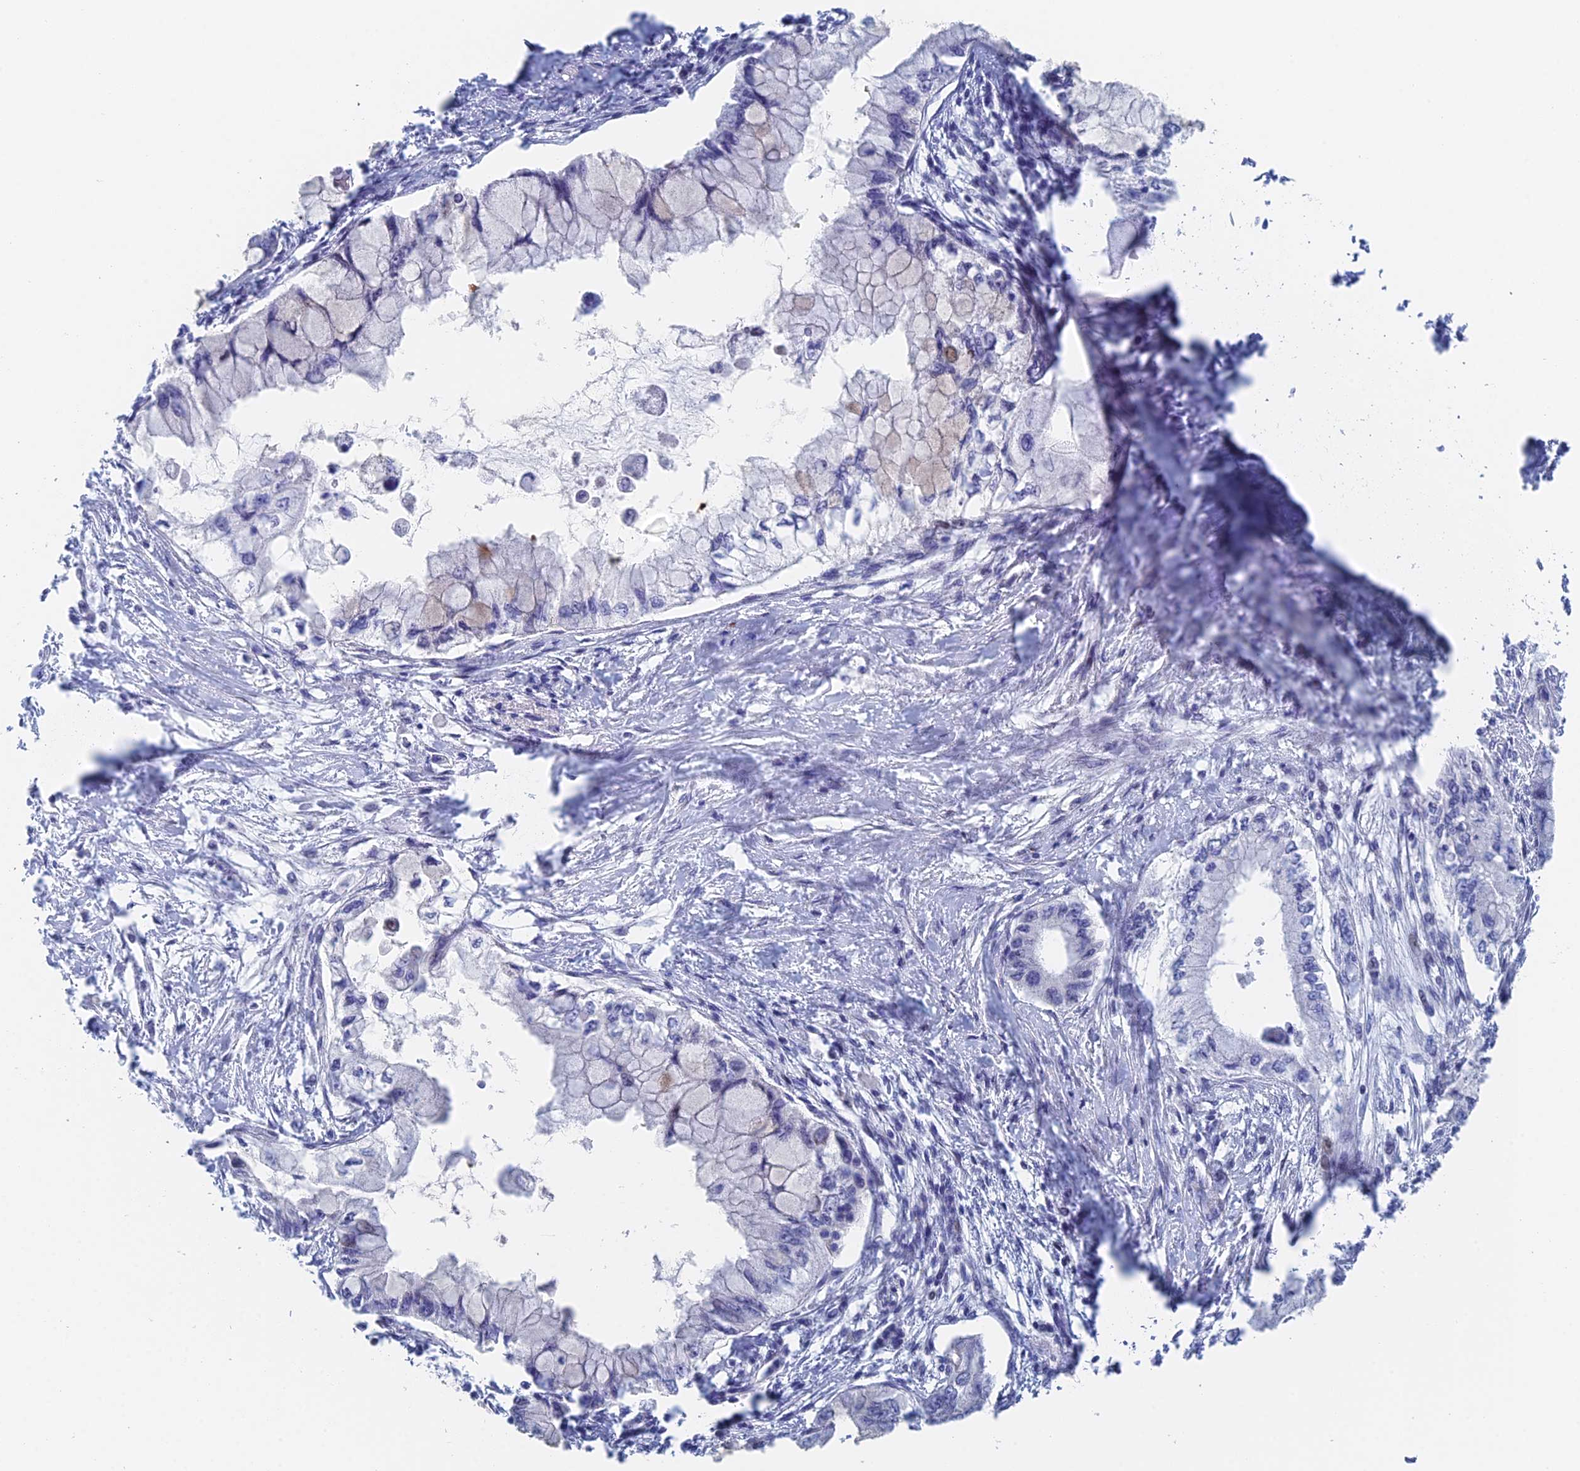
{"staining": {"intensity": "negative", "quantity": "none", "location": "none"}, "tissue": "pancreatic cancer", "cell_type": "Tumor cells", "image_type": "cancer", "snomed": [{"axis": "morphology", "description": "Adenocarcinoma, NOS"}, {"axis": "topography", "description": "Pancreas"}], "caption": "Immunohistochemistry (IHC) of human pancreatic adenocarcinoma demonstrates no positivity in tumor cells.", "gene": "DRGX", "patient": {"sex": "male", "age": 48}}